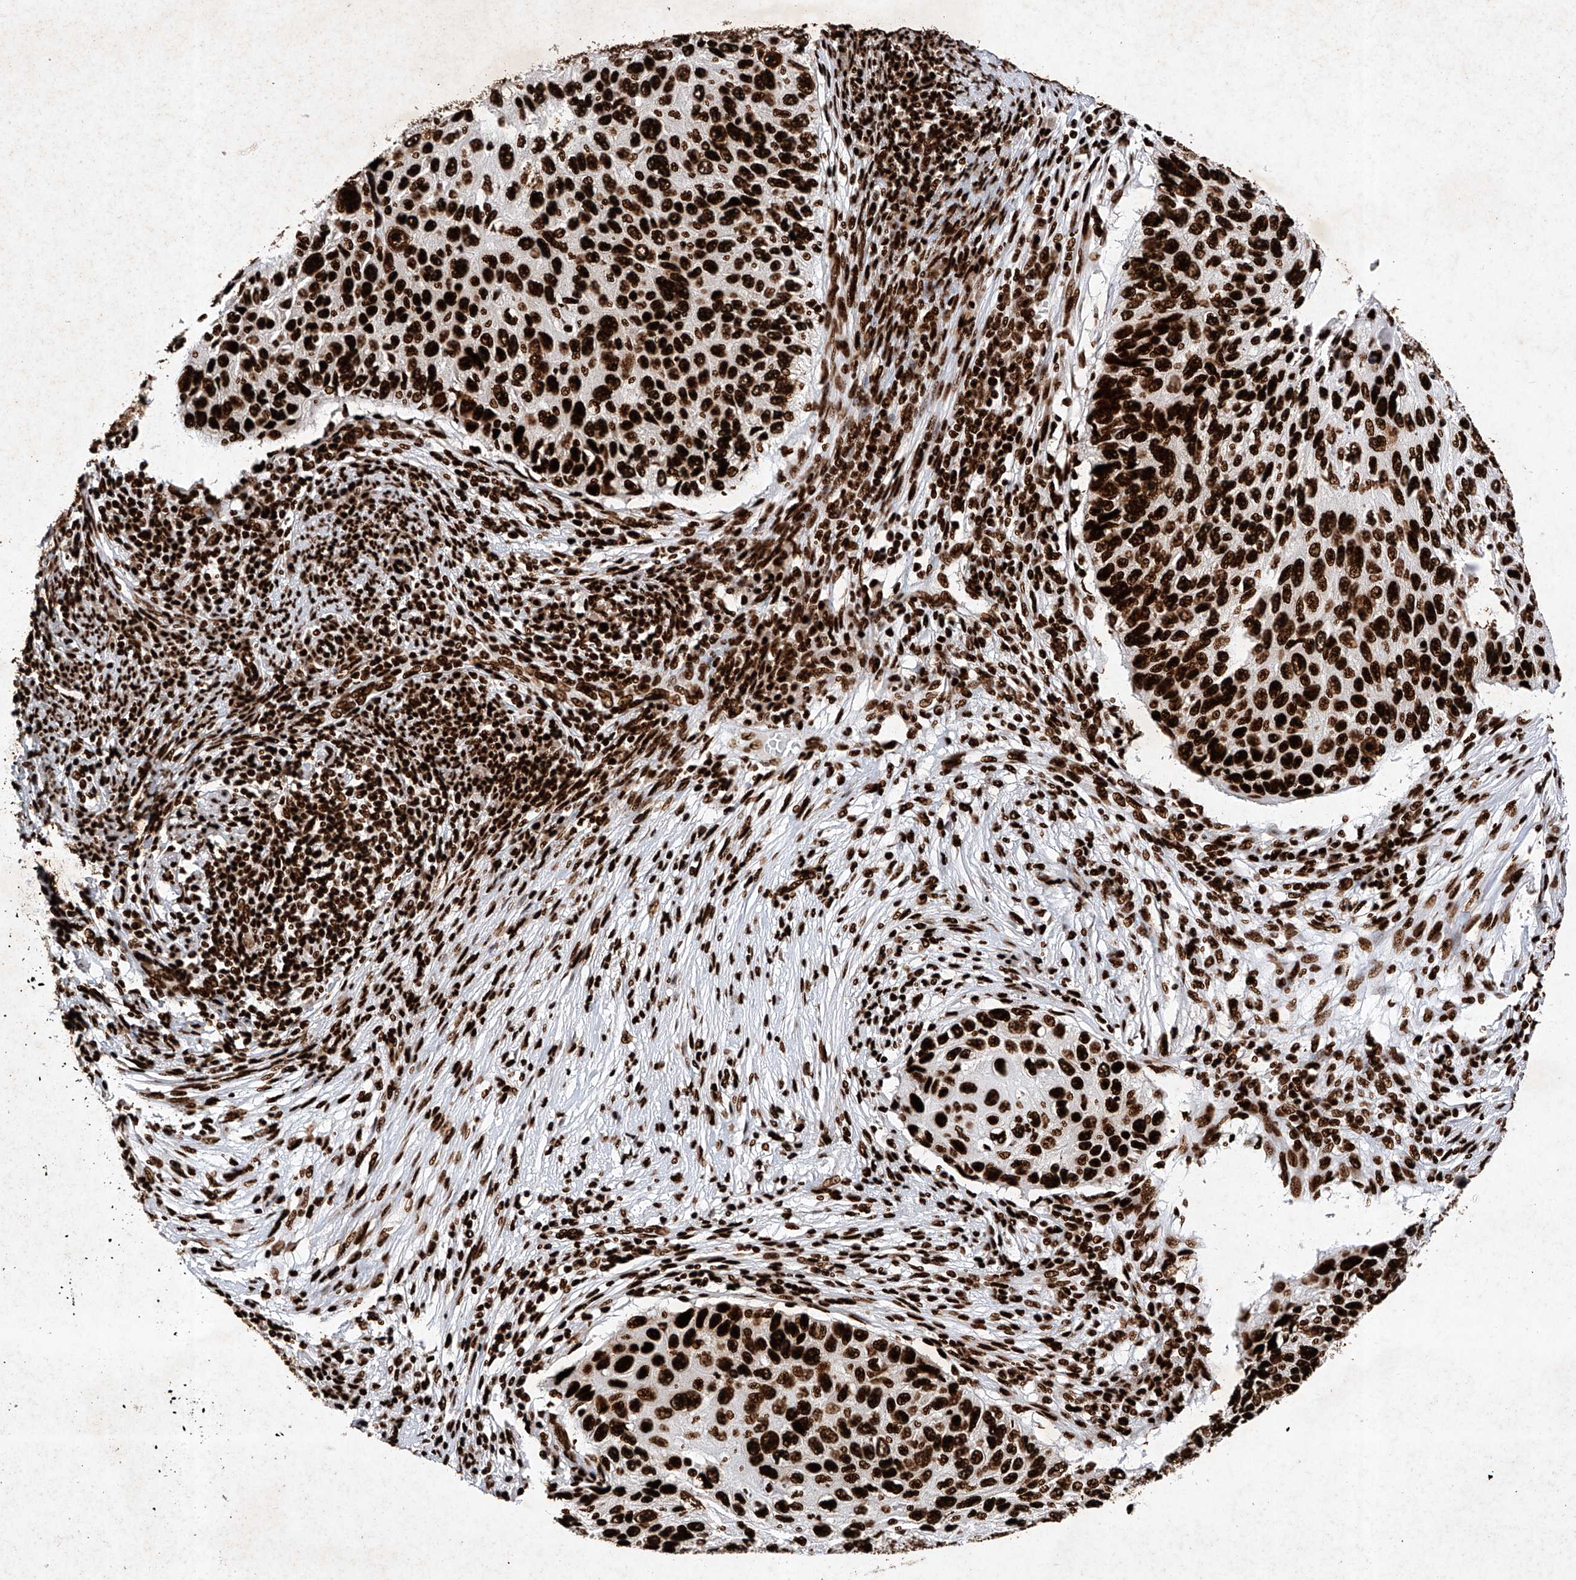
{"staining": {"intensity": "strong", "quantity": ">75%", "location": "nuclear"}, "tissue": "cervical cancer", "cell_type": "Tumor cells", "image_type": "cancer", "snomed": [{"axis": "morphology", "description": "Squamous cell carcinoma, NOS"}, {"axis": "topography", "description": "Cervix"}], "caption": "Immunohistochemical staining of human squamous cell carcinoma (cervical) demonstrates high levels of strong nuclear positivity in about >75% of tumor cells. The protein is shown in brown color, while the nuclei are stained blue.", "gene": "SRSF6", "patient": {"sex": "female", "age": 70}}